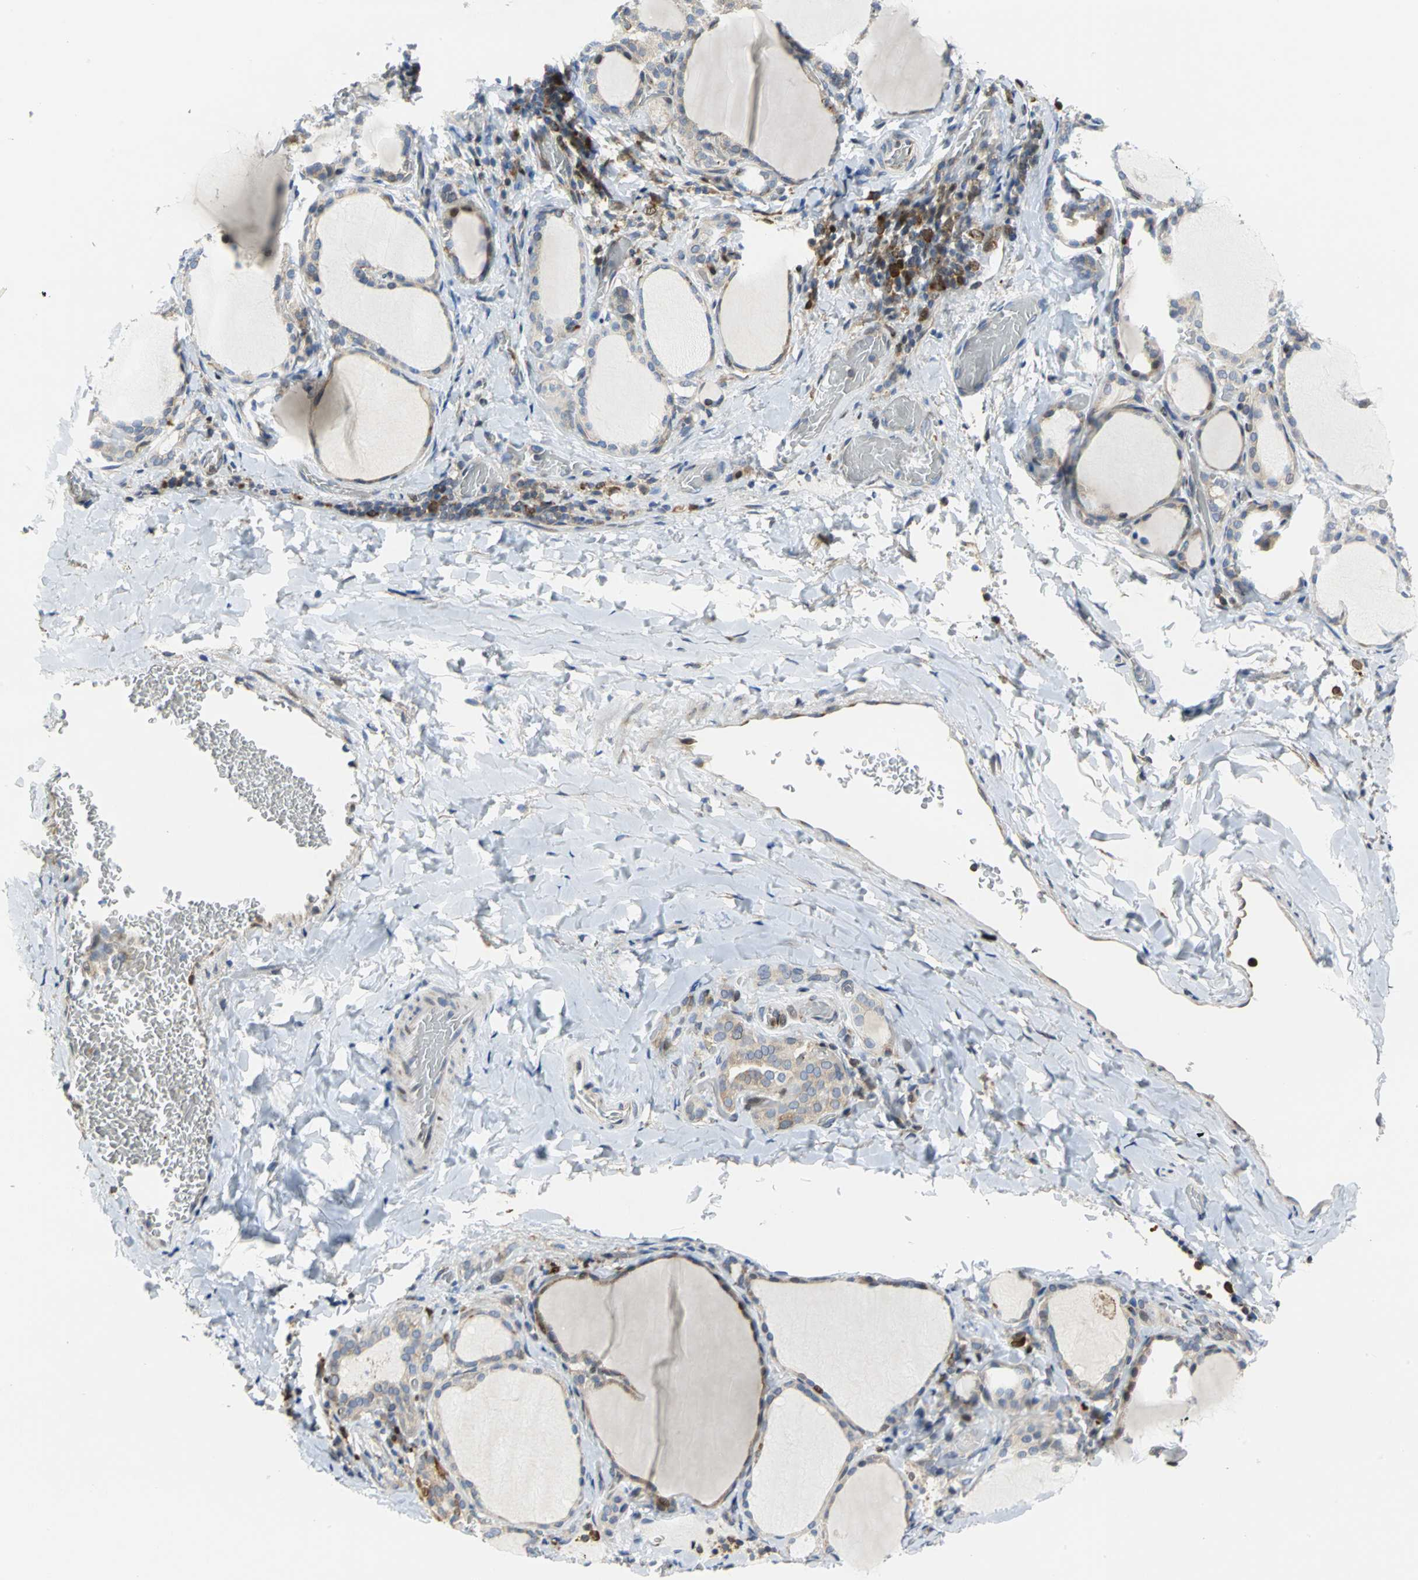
{"staining": {"intensity": "weak", "quantity": ">75%", "location": "cytoplasmic/membranous"}, "tissue": "thyroid gland", "cell_type": "Glandular cells", "image_type": "normal", "snomed": [{"axis": "morphology", "description": "Normal tissue, NOS"}, {"axis": "morphology", "description": "Papillary adenocarcinoma, NOS"}, {"axis": "topography", "description": "Thyroid gland"}], "caption": "About >75% of glandular cells in unremarkable human thyroid gland exhibit weak cytoplasmic/membranous protein positivity as visualized by brown immunohistochemical staining.", "gene": "YBX1", "patient": {"sex": "female", "age": 30}}